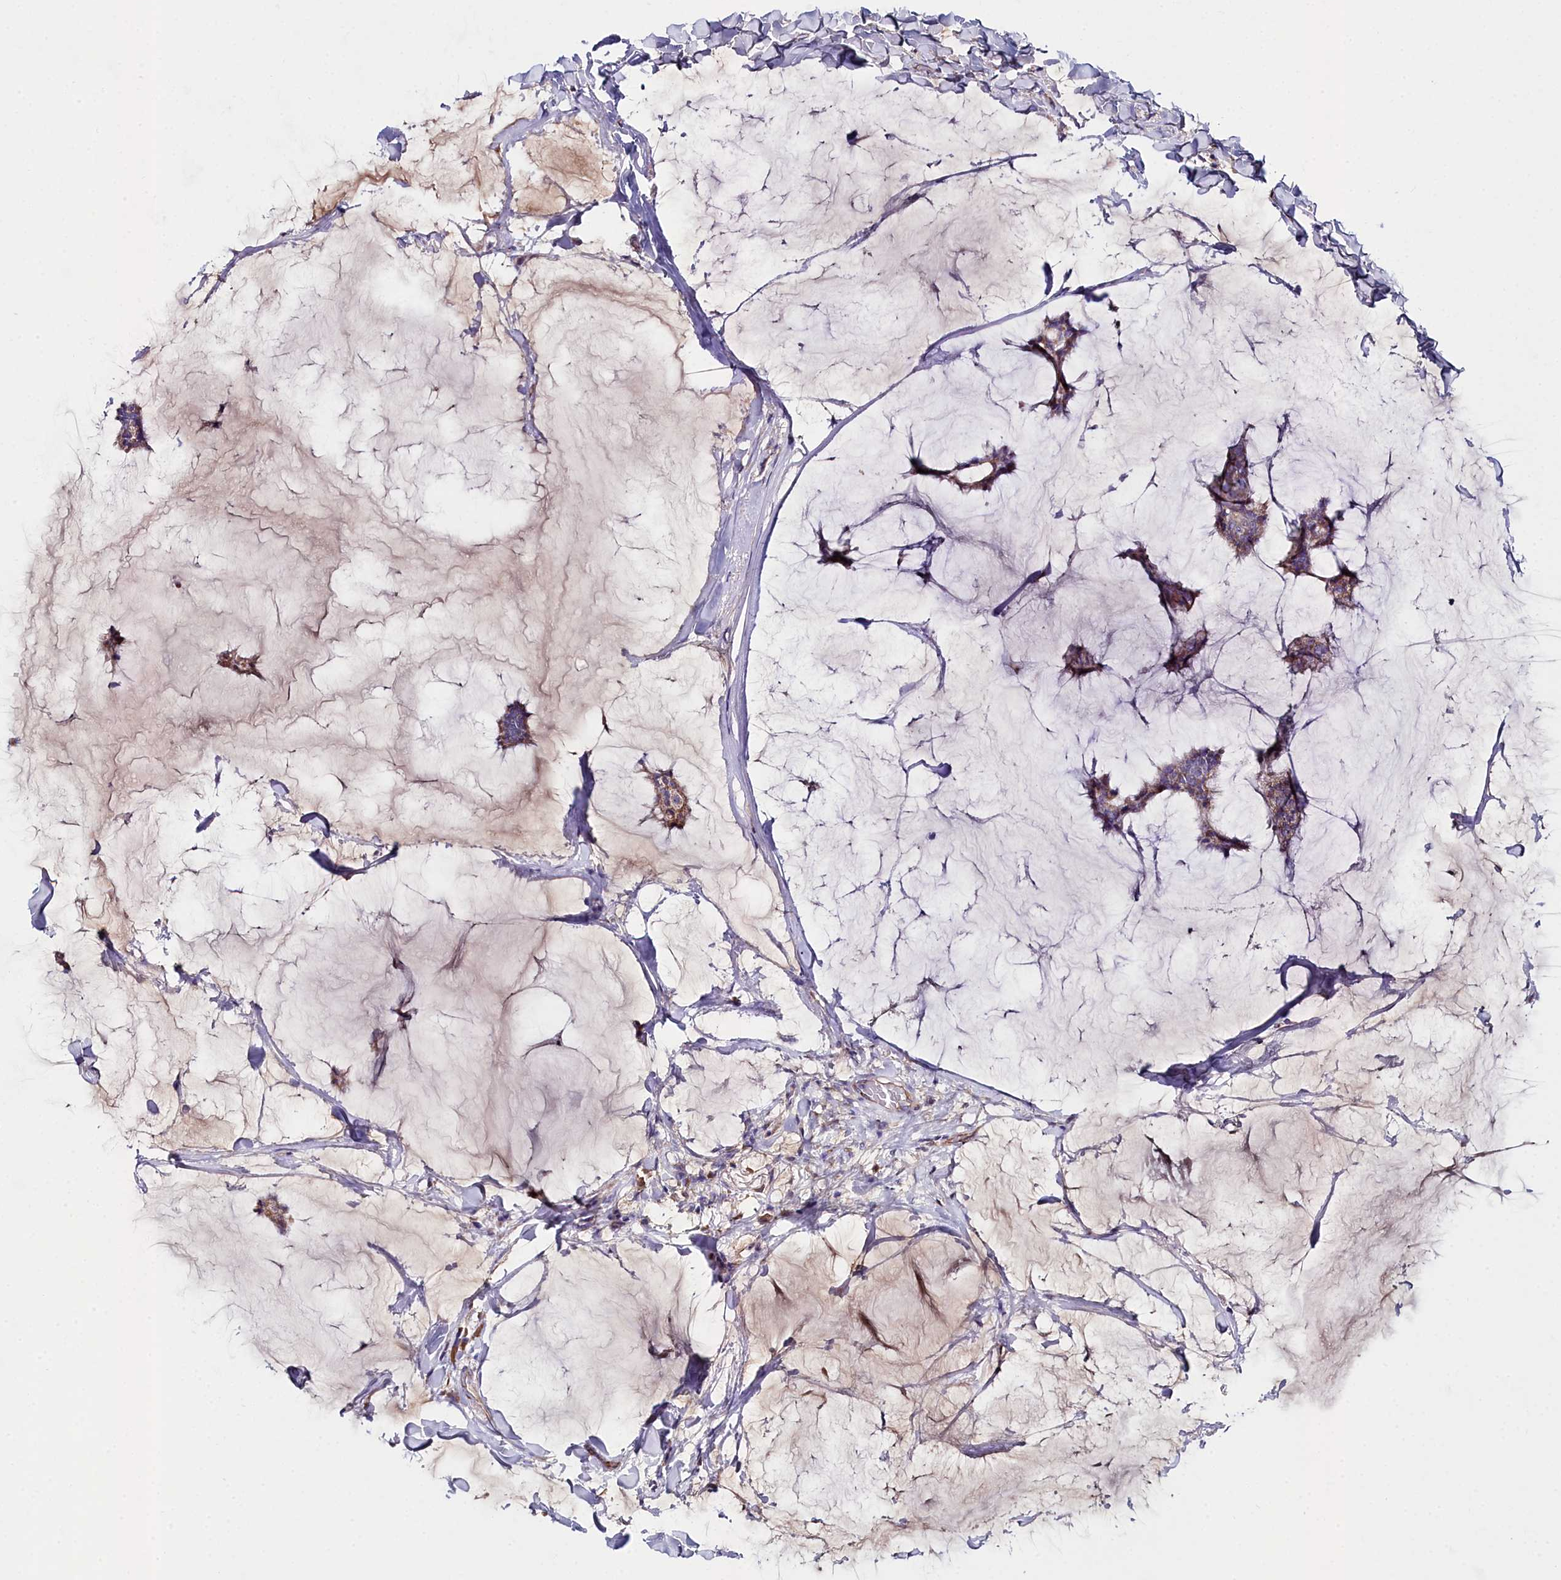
{"staining": {"intensity": "weak", "quantity": ">75%", "location": "cytoplasmic/membranous"}, "tissue": "breast cancer", "cell_type": "Tumor cells", "image_type": "cancer", "snomed": [{"axis": "morphology", "description": "Duct carcinoma"}, {"axis": "topography", "description": "Breast"}], "caption": "Immunohistochemical staining of human intraductal carcinoma (breast) exhibits low levels of weak cytoplasmic/membranous positivity in approximately >75% of tumor cells.", "gene": "SLC49A3", "patient": {"sex": "female", "age": 93}}